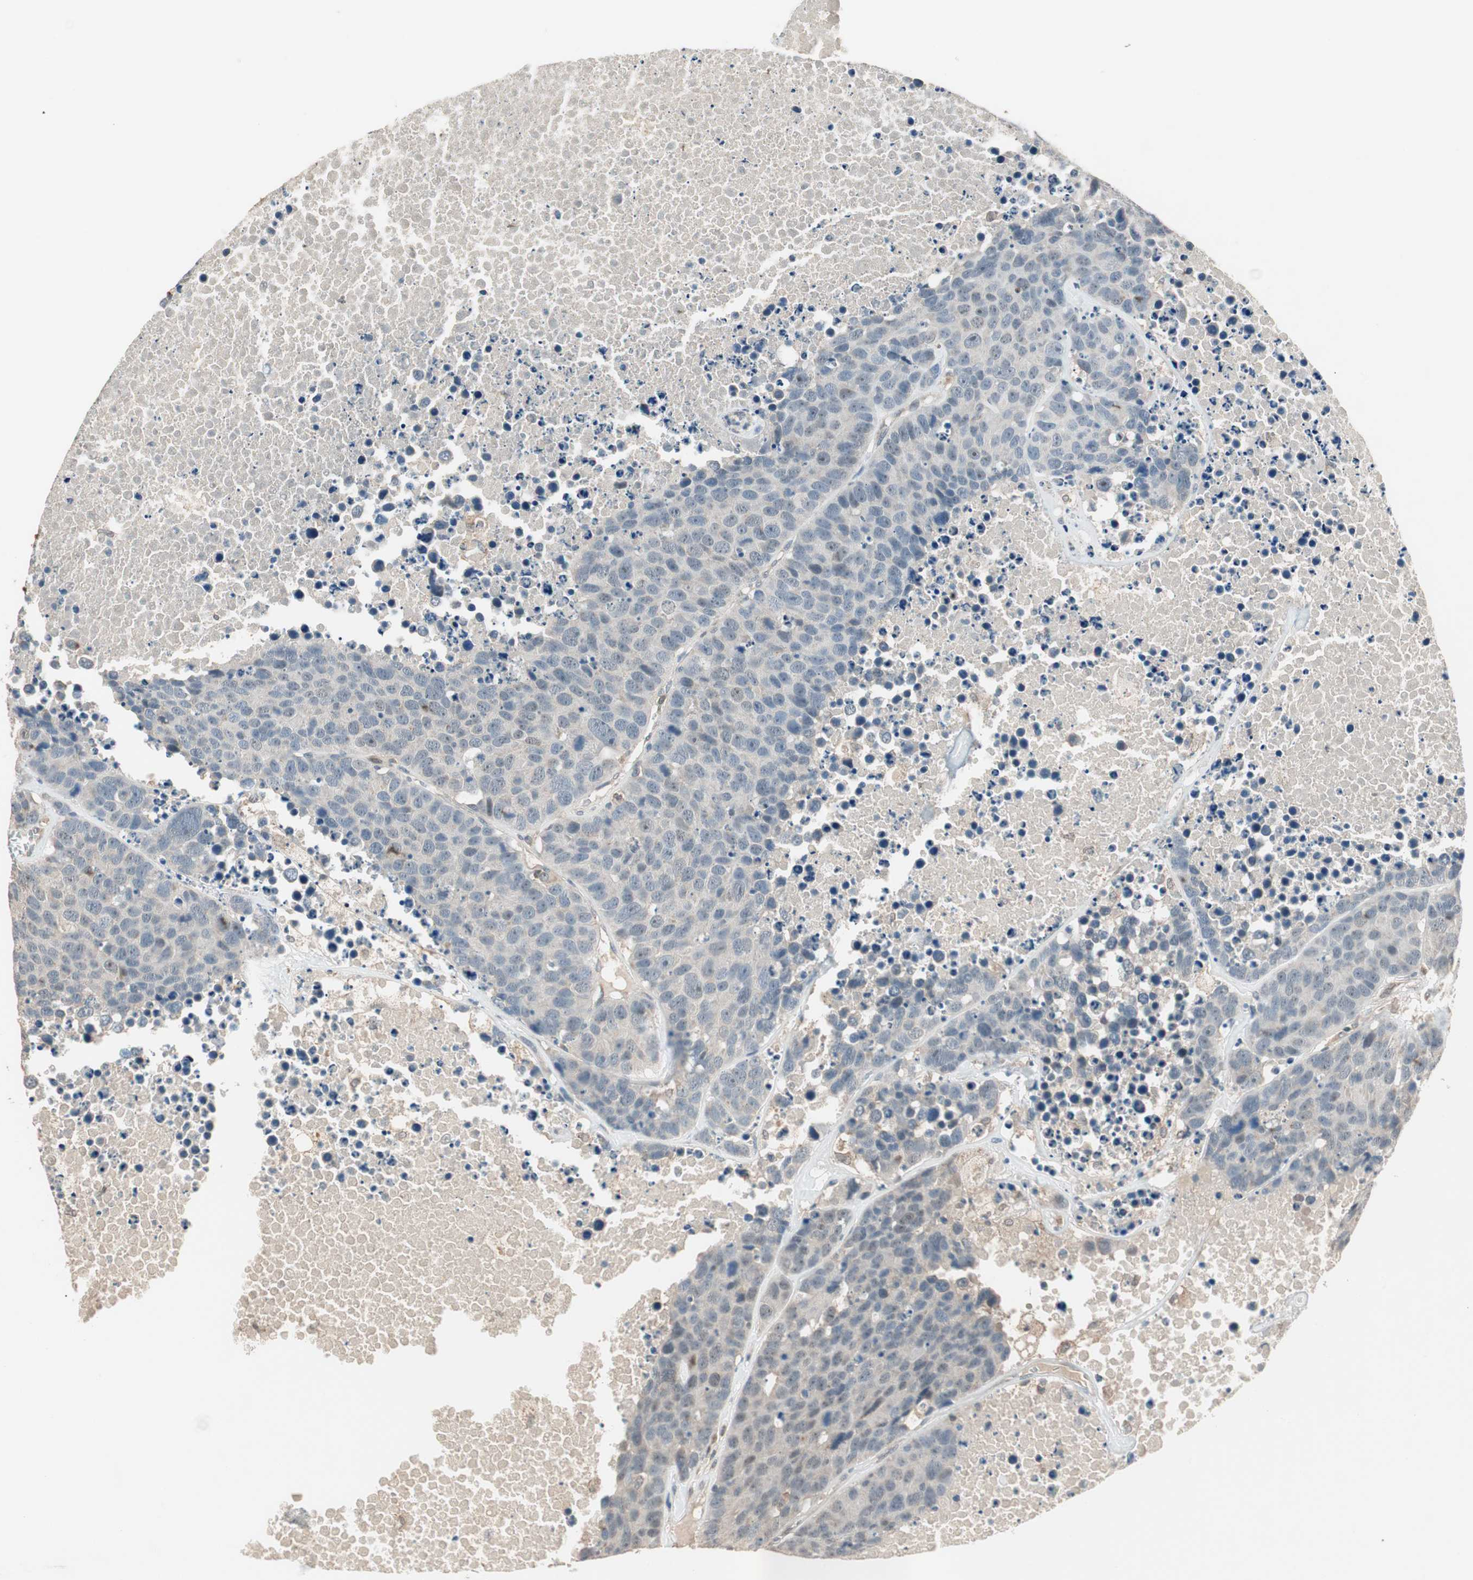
{"staining": {"intensity": "negative", "quantity": "none", "location": "none"}, "tissue": "carcinoid", "cell_type": "Tumor cells", "image_type": "cancer", "snomed": [{"axis": "morphology", "description": "Carcinoid, malignant, NOS"}, {"axis": "topography", "description": "Lung"}], "caption": "This is an IHC photomicrograph of malignant carcinoid. There is no positivity in tumor cells.", "gene": "TRIM21", "patient": {"sex": "male", "age": 60}}